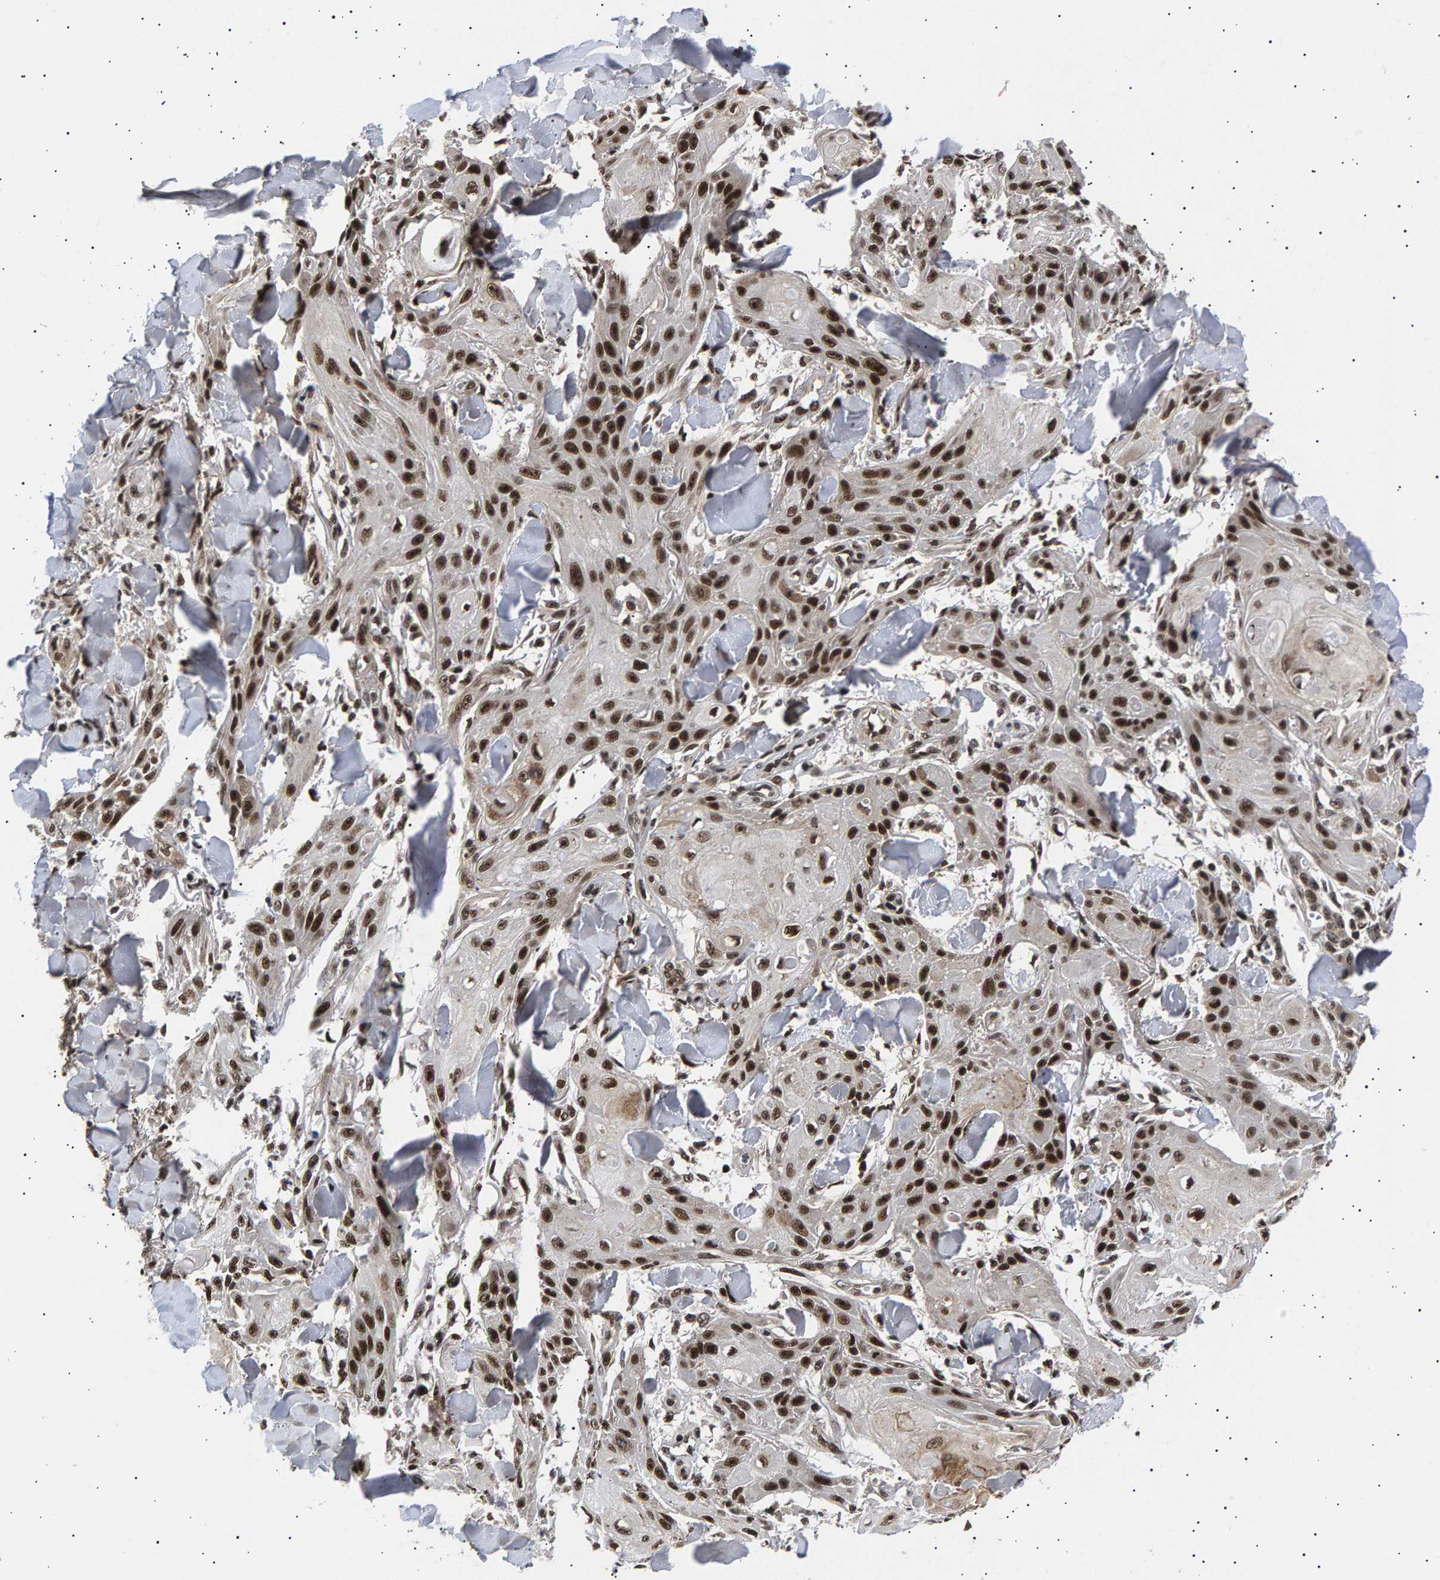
{"staining": {"intensity": "strong", "quantity": ">75%", "location": "nuclear"}, "tissue": "skin cancer", "cell_type": "Tumor cells", "image_type": "cancer", "snomed": [{"axis": "morphology", "description": "Squamous cell carcinoma, NOS"}, {"axis": "topography", "description": "Skin"}], "caption": "A high-resolution micrograph shows IHC staining of squamous cell carcinoma (skin), which shows strong nuclear expression in about >75% of tumor cells. (Brightfield microscopy of DAB IHC at high magnification).", "gene": "ANKRD40", "patient": {"sex": "male", "age": 74}}